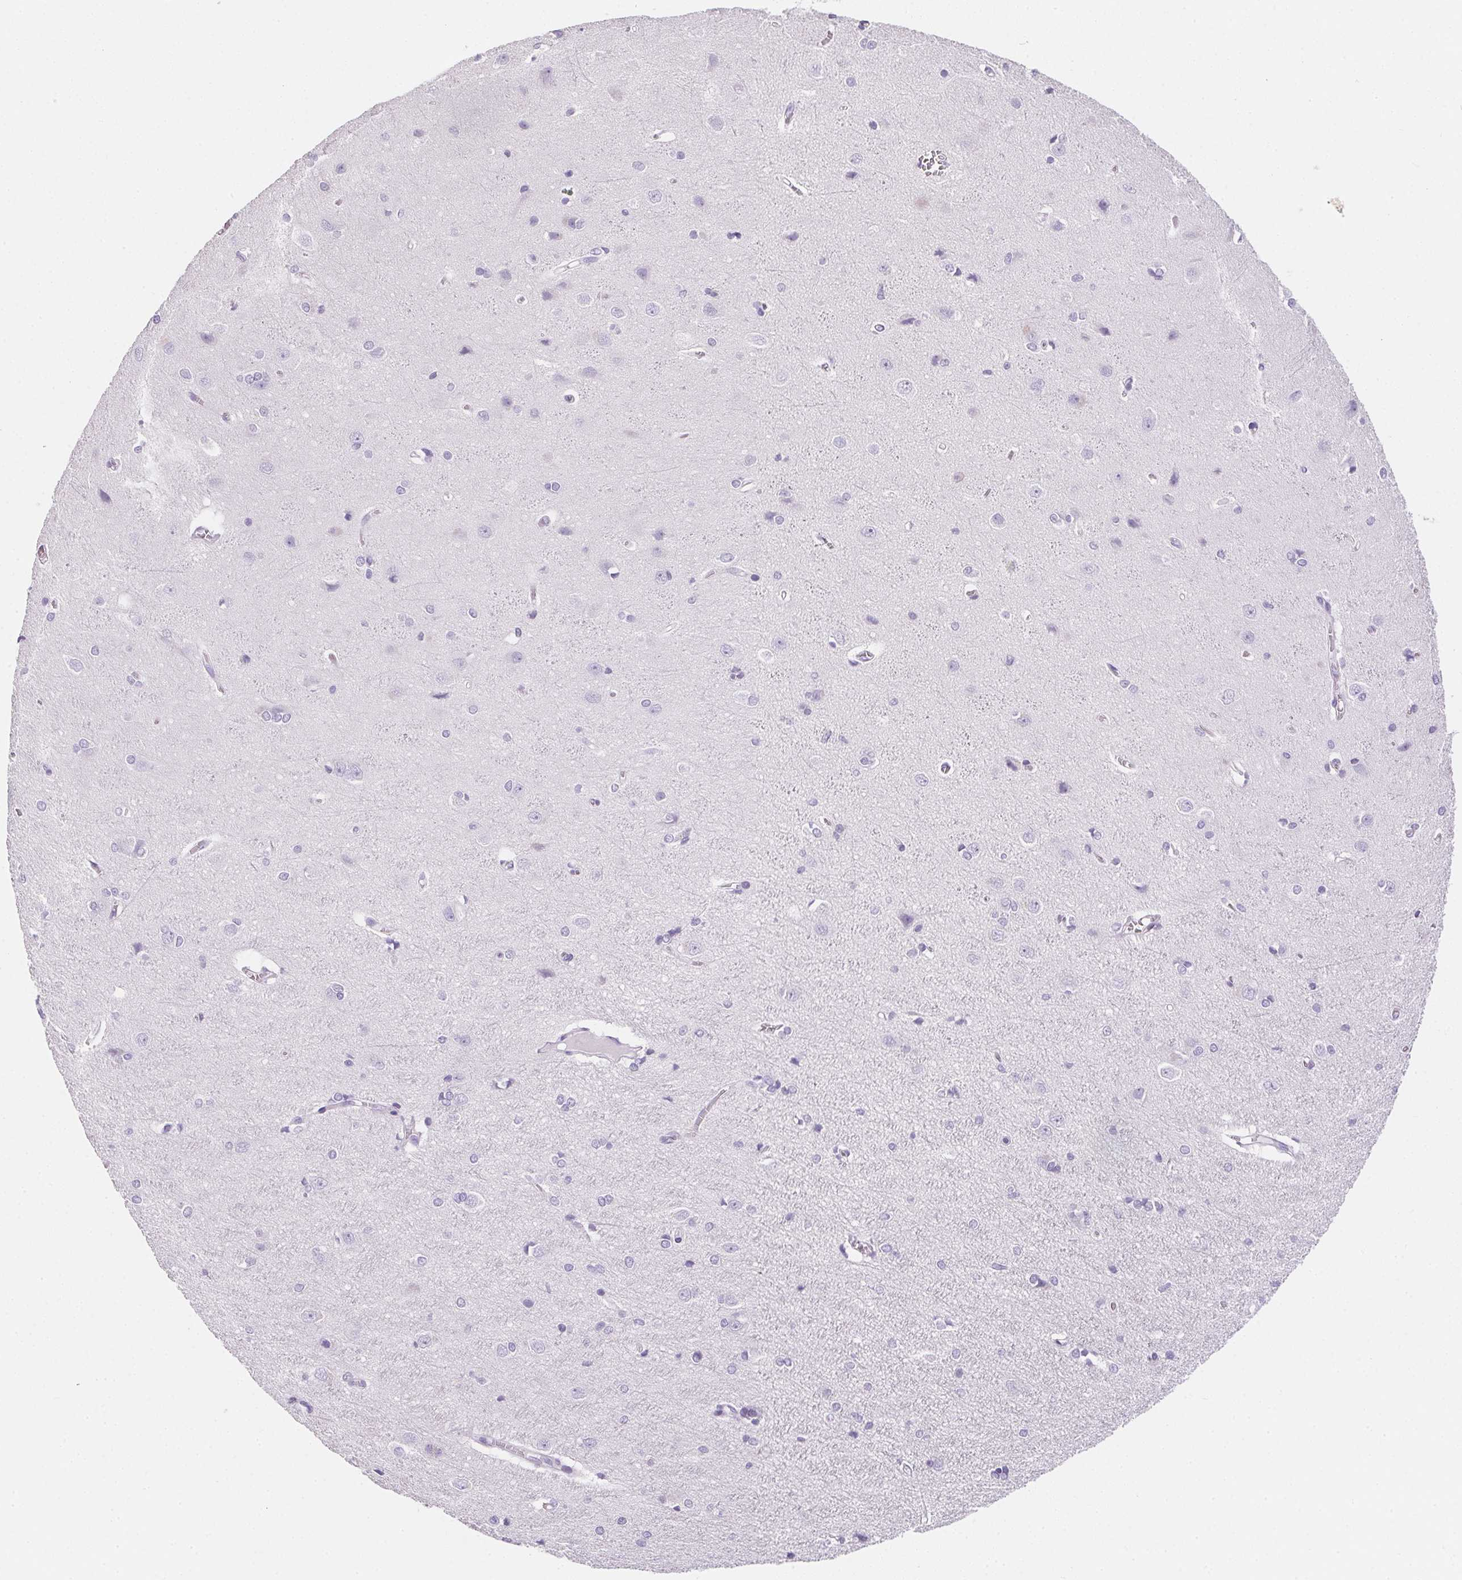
{"staining": {"intensity": "negative", "quantity": "none", "location": "none"}, "tissue": "cerebral cortex", "cell_type": "Endothelial cells", "image_type": "normal", "snomed": [{"axis": "morphology", "description": "Normal tissue, NOS"}, {"axis": "topography", "description": "Cerebral cortex"}], "caption": "Benign cerebral cortex was stained to show a protein in brown. There is no significant staining in endothelial cells. (DAB immunohistochemistry with hematoxylin counter stain).", "gene": "AQP5", "patient": {"sex": "male", "age": 37}}